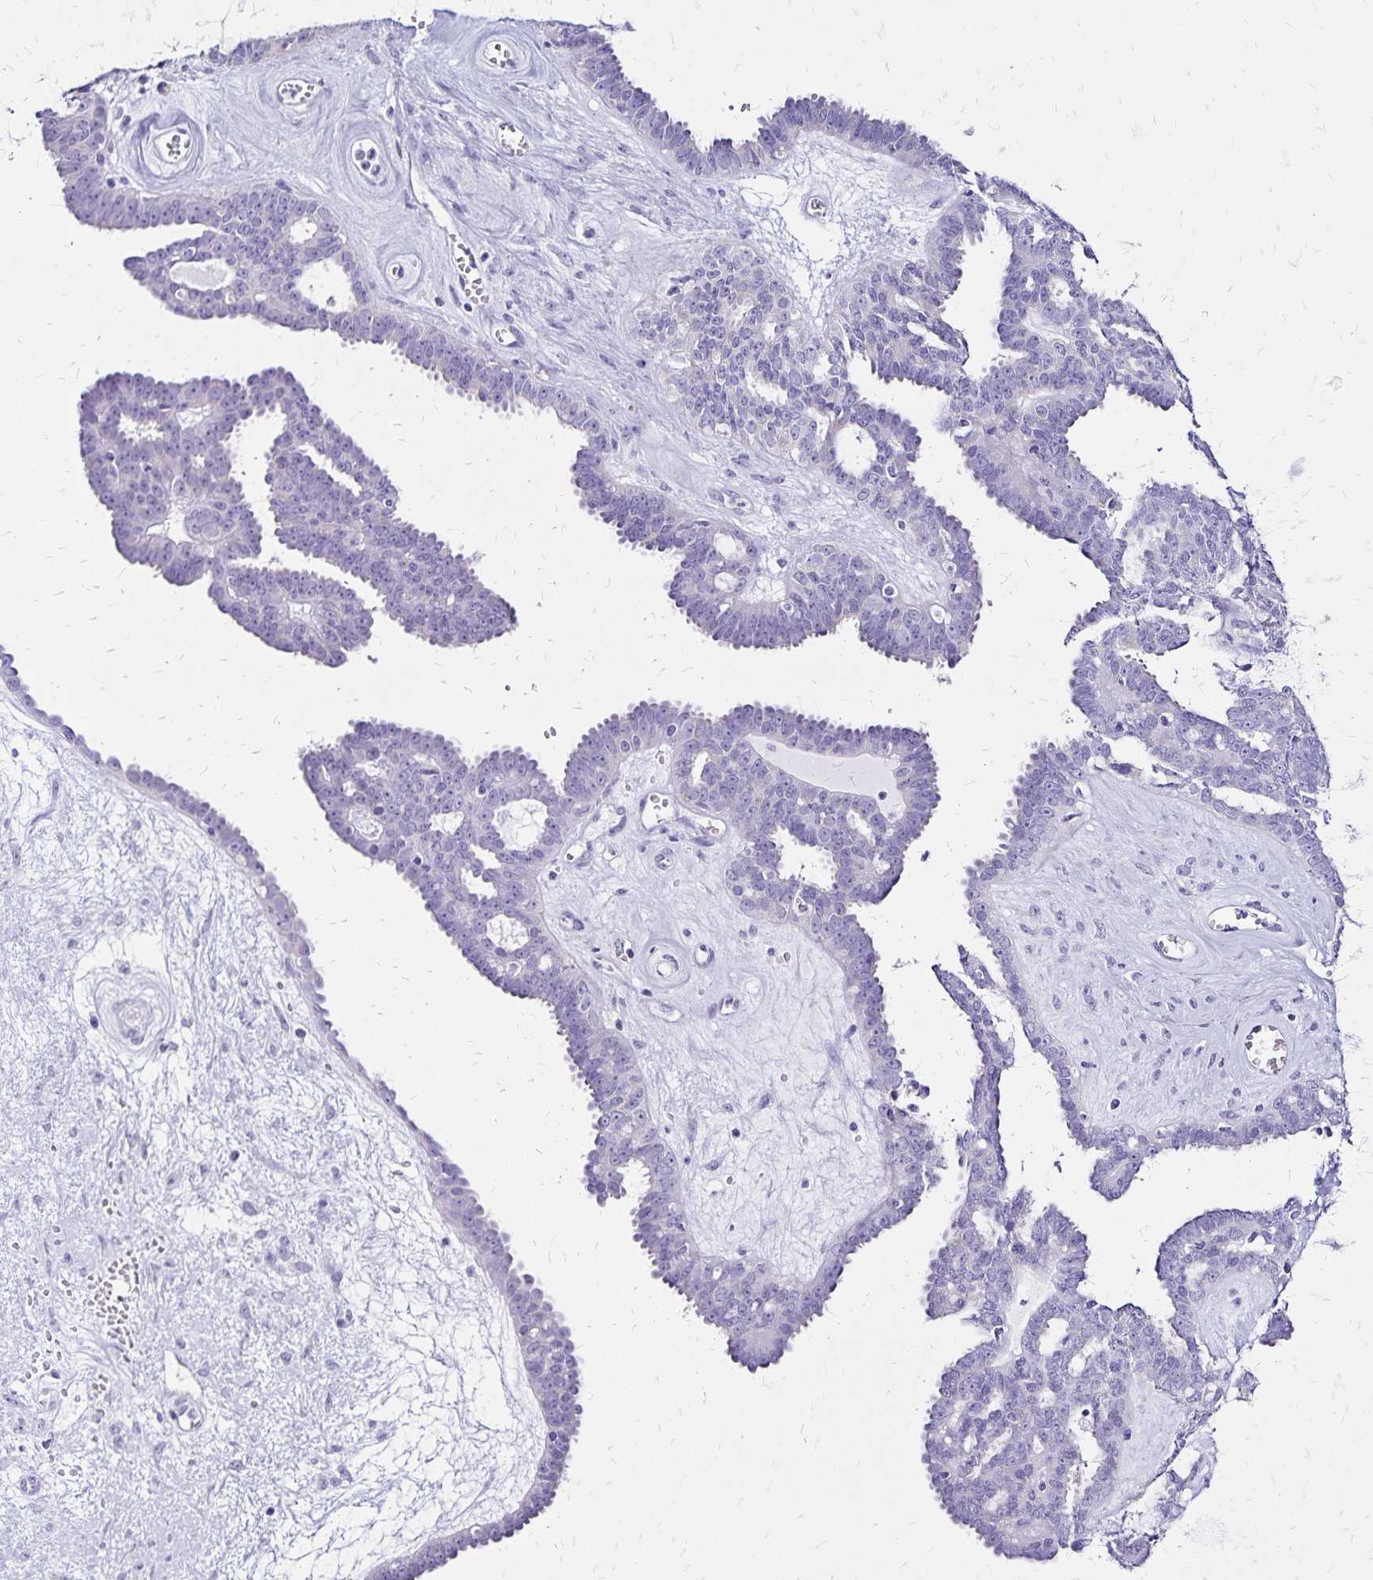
{"staining": {"intensity": "negative", "quantity": "none", "location": "none"}, "tissue": "ovarian cancer", "cell_type": "Tumor cells", "image_type": "cancer", "snomed": [{"axis": "morphology", "description": "Cystadenocarcinoma, serous, NOS"}, {"axis": "topography", "description": "Ovary"}], "caption": "High power microscopy photomicrograph of an immunohistochemistry (IHC) histopathology image of ovarian serous cystadenocarcinoma, revealing no significant staining in tumor cells. Brightfield microscopy of IHC stained with DAB (3,3'-diaminobenzidine) (brown) and hematoxylin (blue), captured at high magnification.", "gene": "LIN28B", "patient": {"sex": "female", "age": 71}}